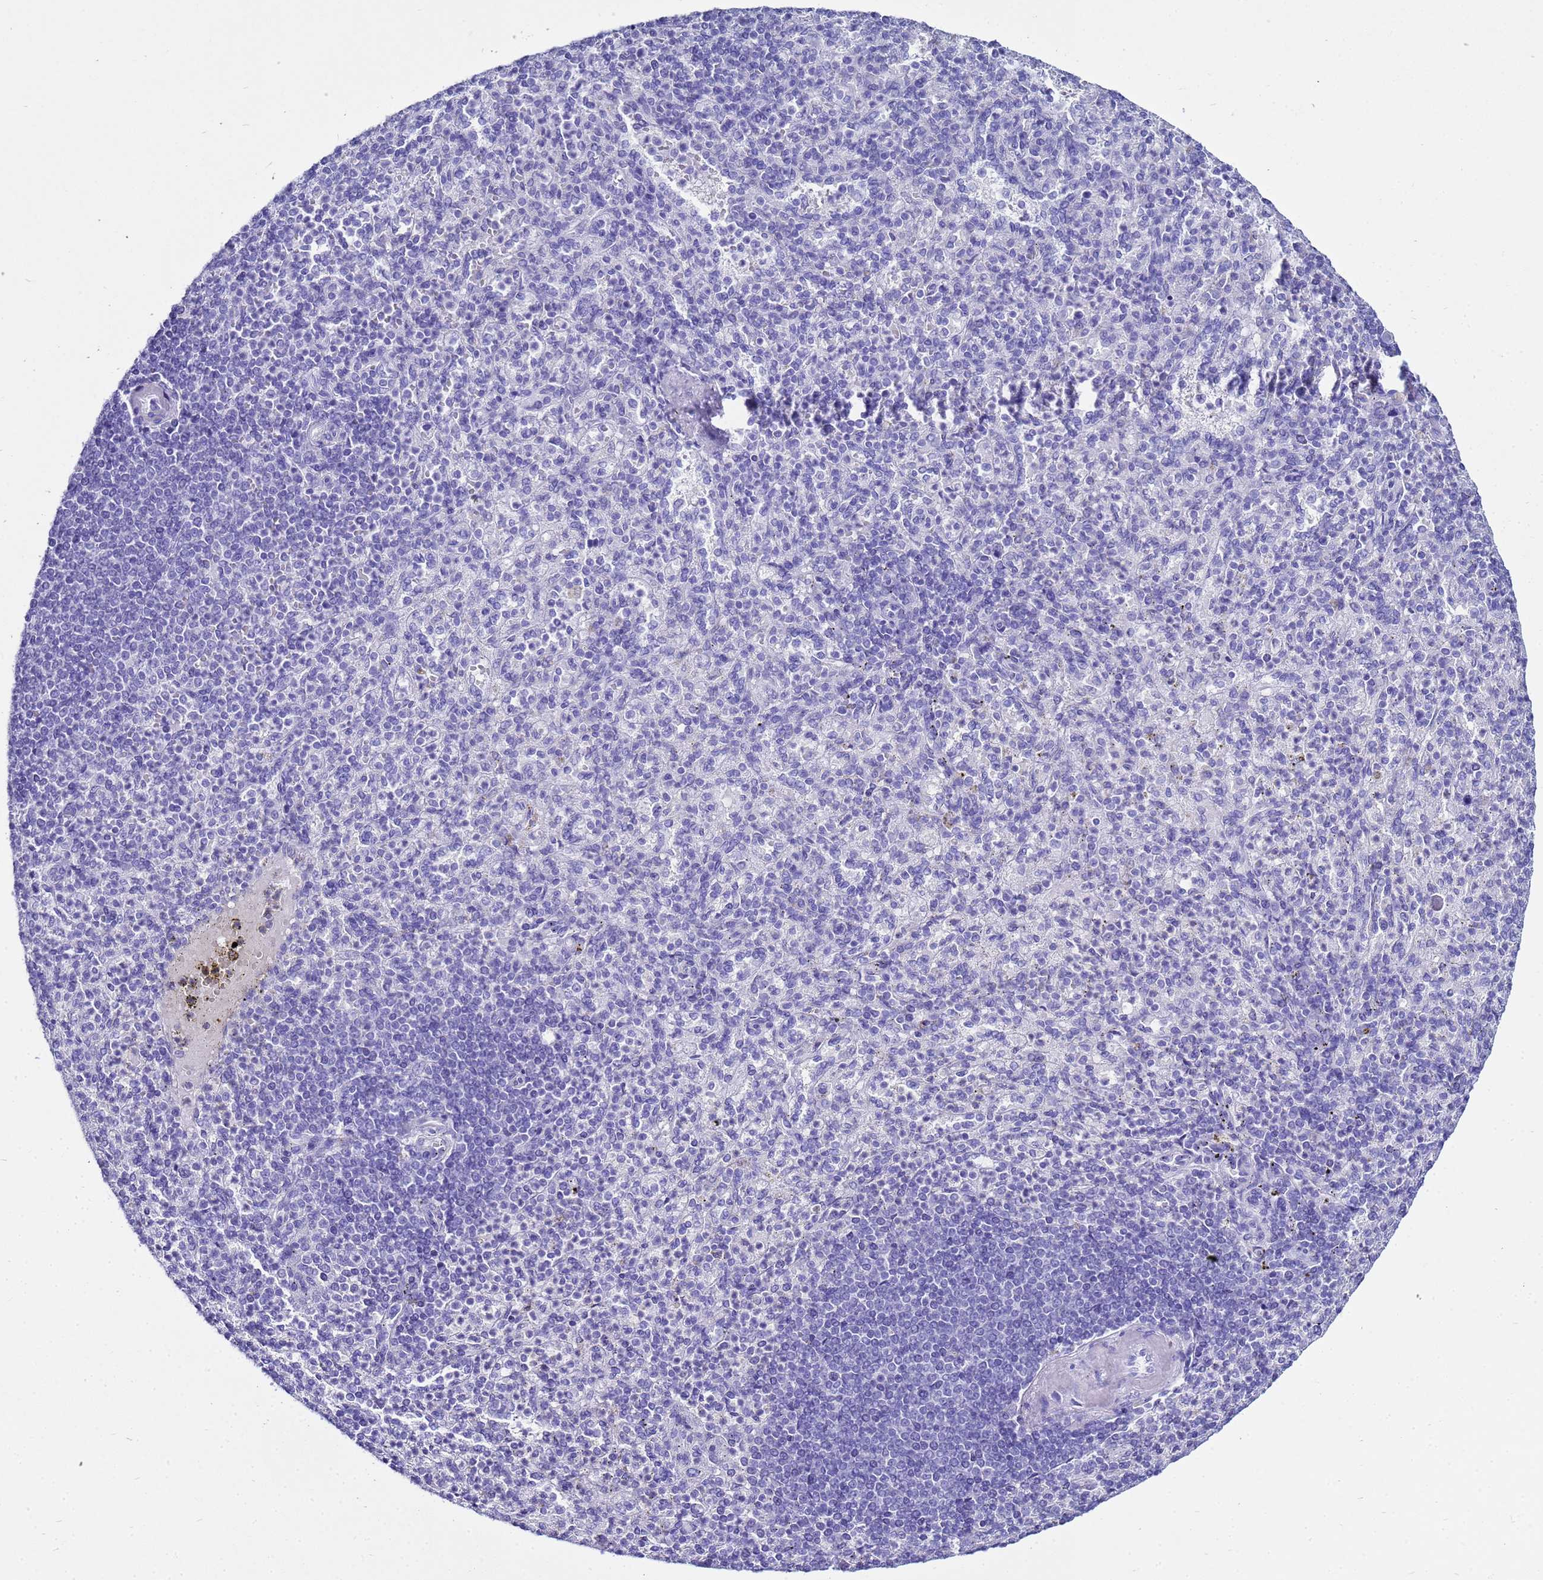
{"staining": {"intensity": "negative", "quantity": "none", "location": "none"}, "tissue": "spleen", "cell_type": "Cells in red pulp", "image_type": "normal", "snomed": [{"axis": "morphology", "description": "Normal tissue, NOS"}, {"axis": "topography", "description": "Spleen"}], "caption": "The immunohistochemistry (IHC) micrograph has no significant positivity in cells in red pulp of spleen.", "gene": "CKB", "patient": {"sex": "female", "age": 74}}